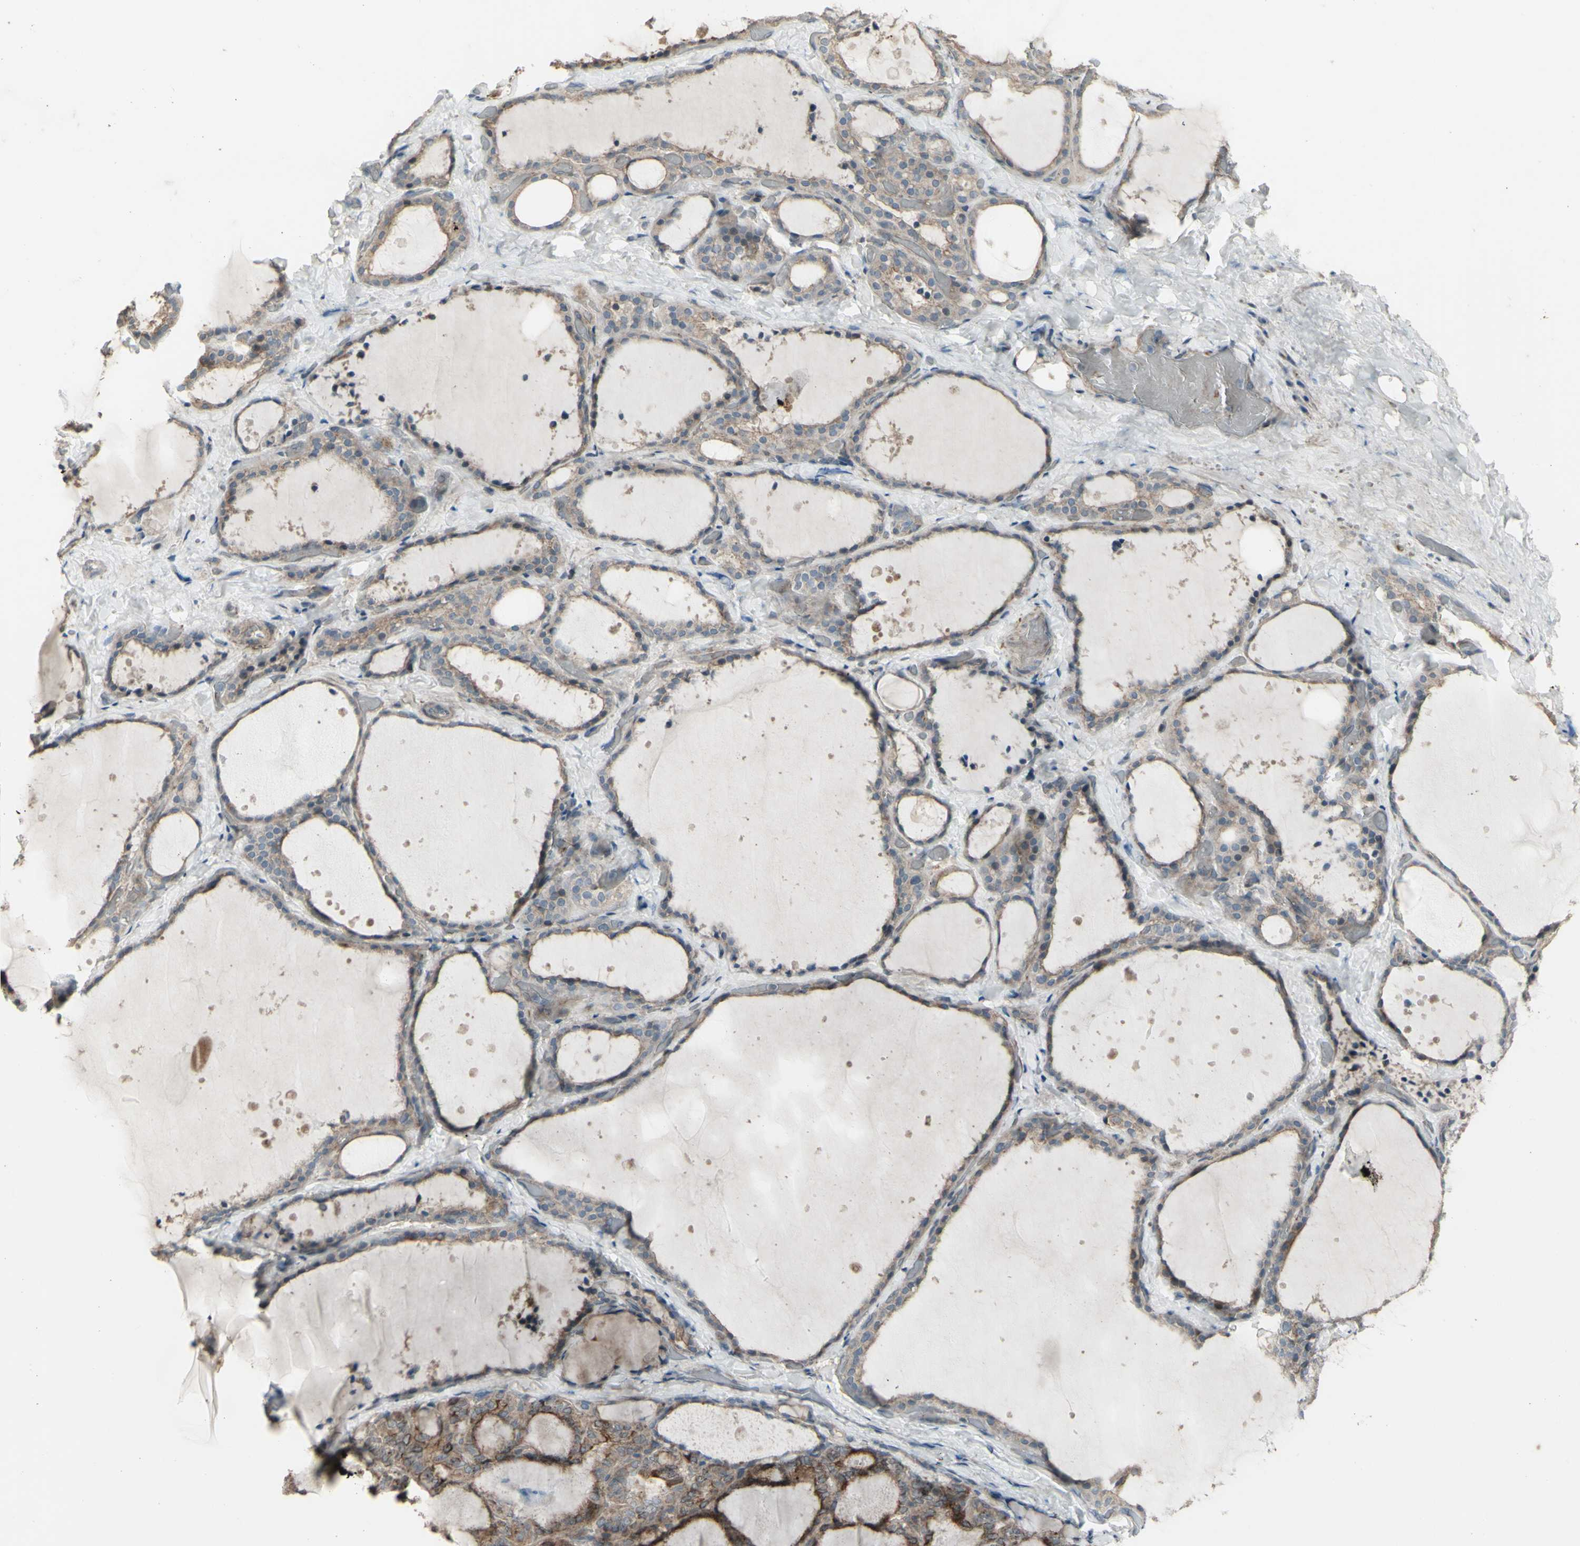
{"staining": {"intensity": "moderate", "quantity": ">75%", "location": "cytoplasmic/membranous"}, "tissue": "thyroid gland", "cell_type": "Glandular cells", "image_type": "normal", "snomed": [{"axis": "morphology", "description": "Normal tissue, NOS"}, {"axis": "topography", "description": "Thyroid gland"}], "caption": "IHC micrograph of benign human thyroid gland stained for a protein (brown), which displays medium levels of moderate cytoplasmic/membranous expression in approximately >75% of glandular cells.", "gene": "GRAMD1B", "patient": {"sex": "female", "age": 44}}